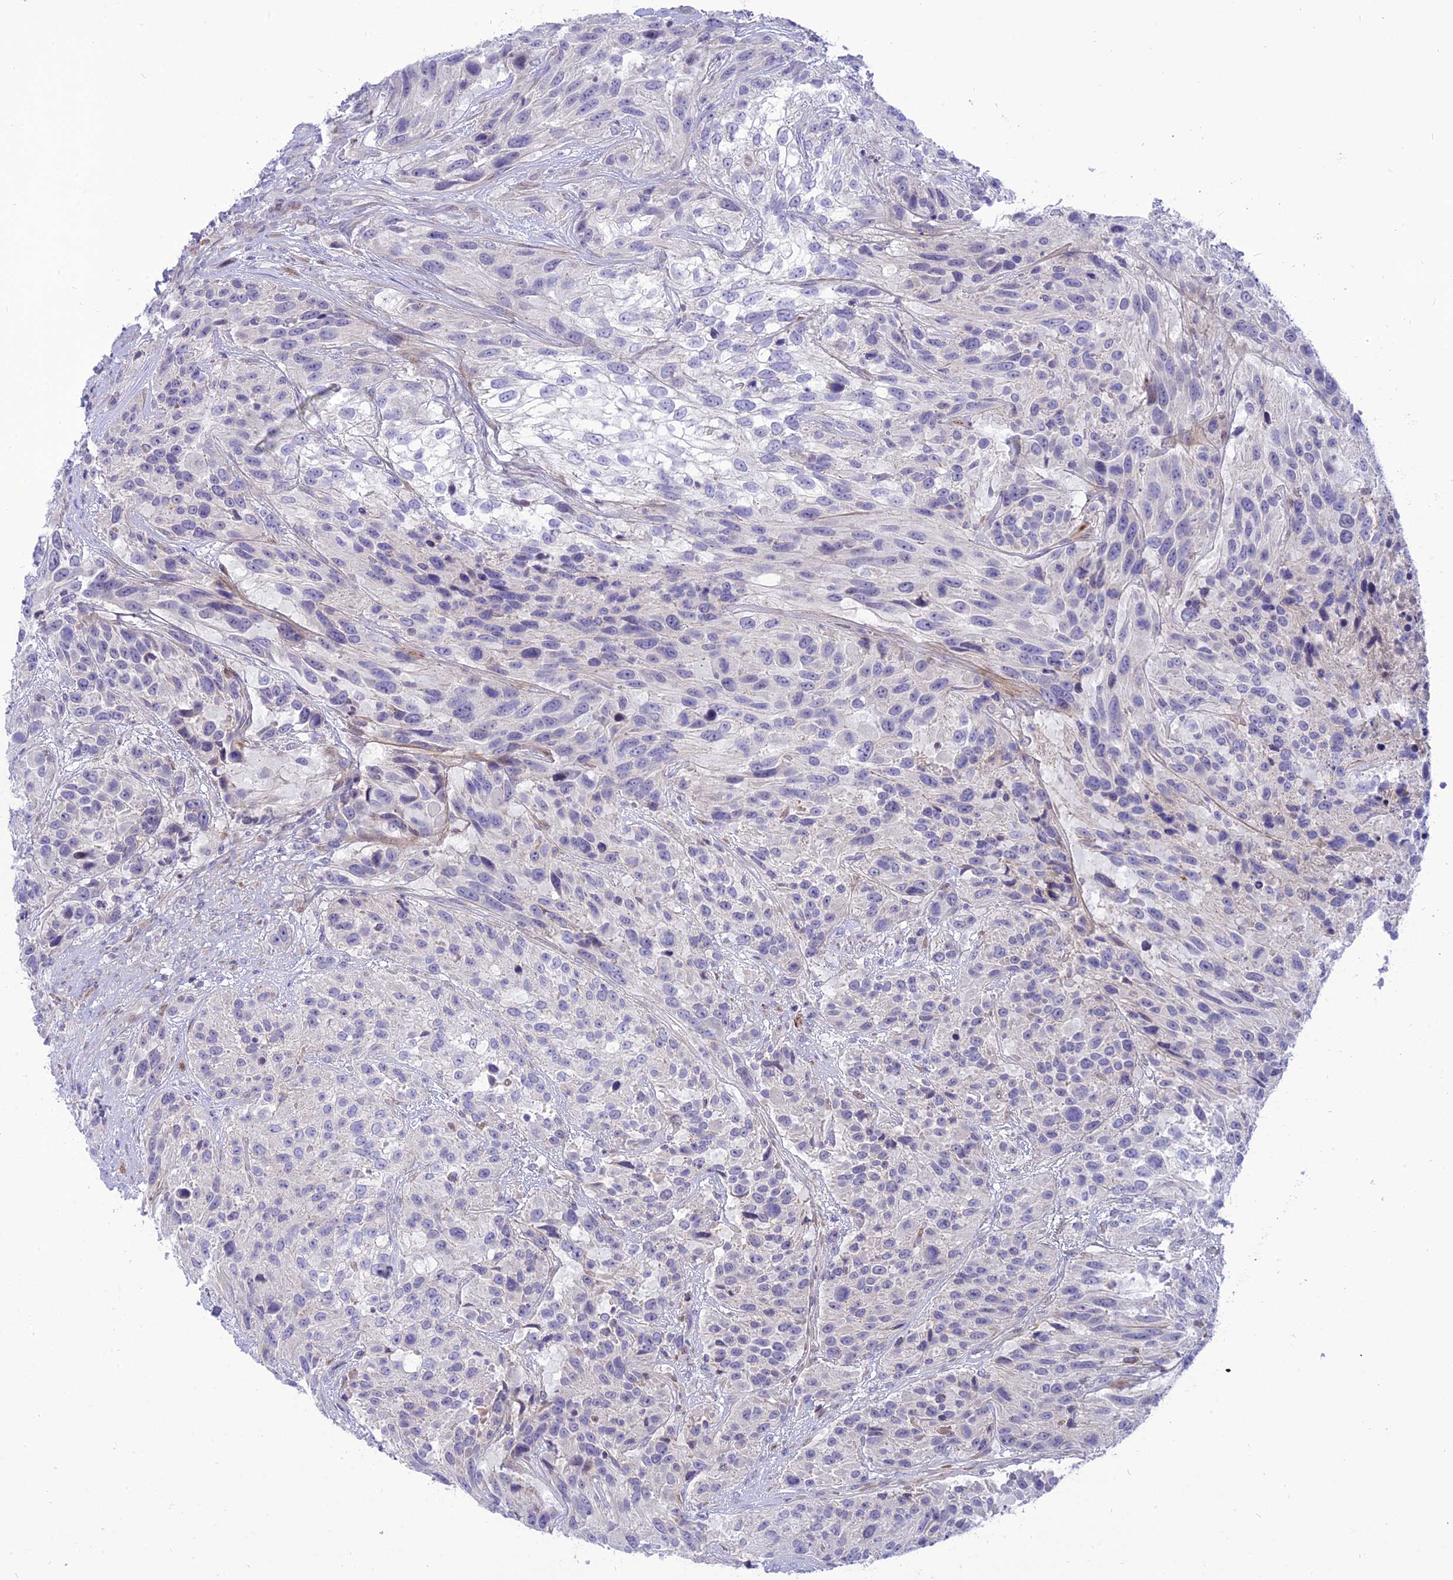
{"staining": {"intensity": "negative", "quantity": "none", "location": "none"}, "tissue": "urothelial cancer", "cell_type": "Tumor cells", "image_type": "cancer", "snomed": [{"axis": "morphology", "description": "Urothelial carcinoma, High grade"}, {"axis": "topography", "description": "Urinary bladder"}], "caption": "This micrograph is of urothelial cancer stained with IHC to label a protein in brown with the nuclei are counter-stained blue. There is no staining in tumor cells.", "gene": "MBD3L1", "patient": {"sex": "female", "age": 70}}